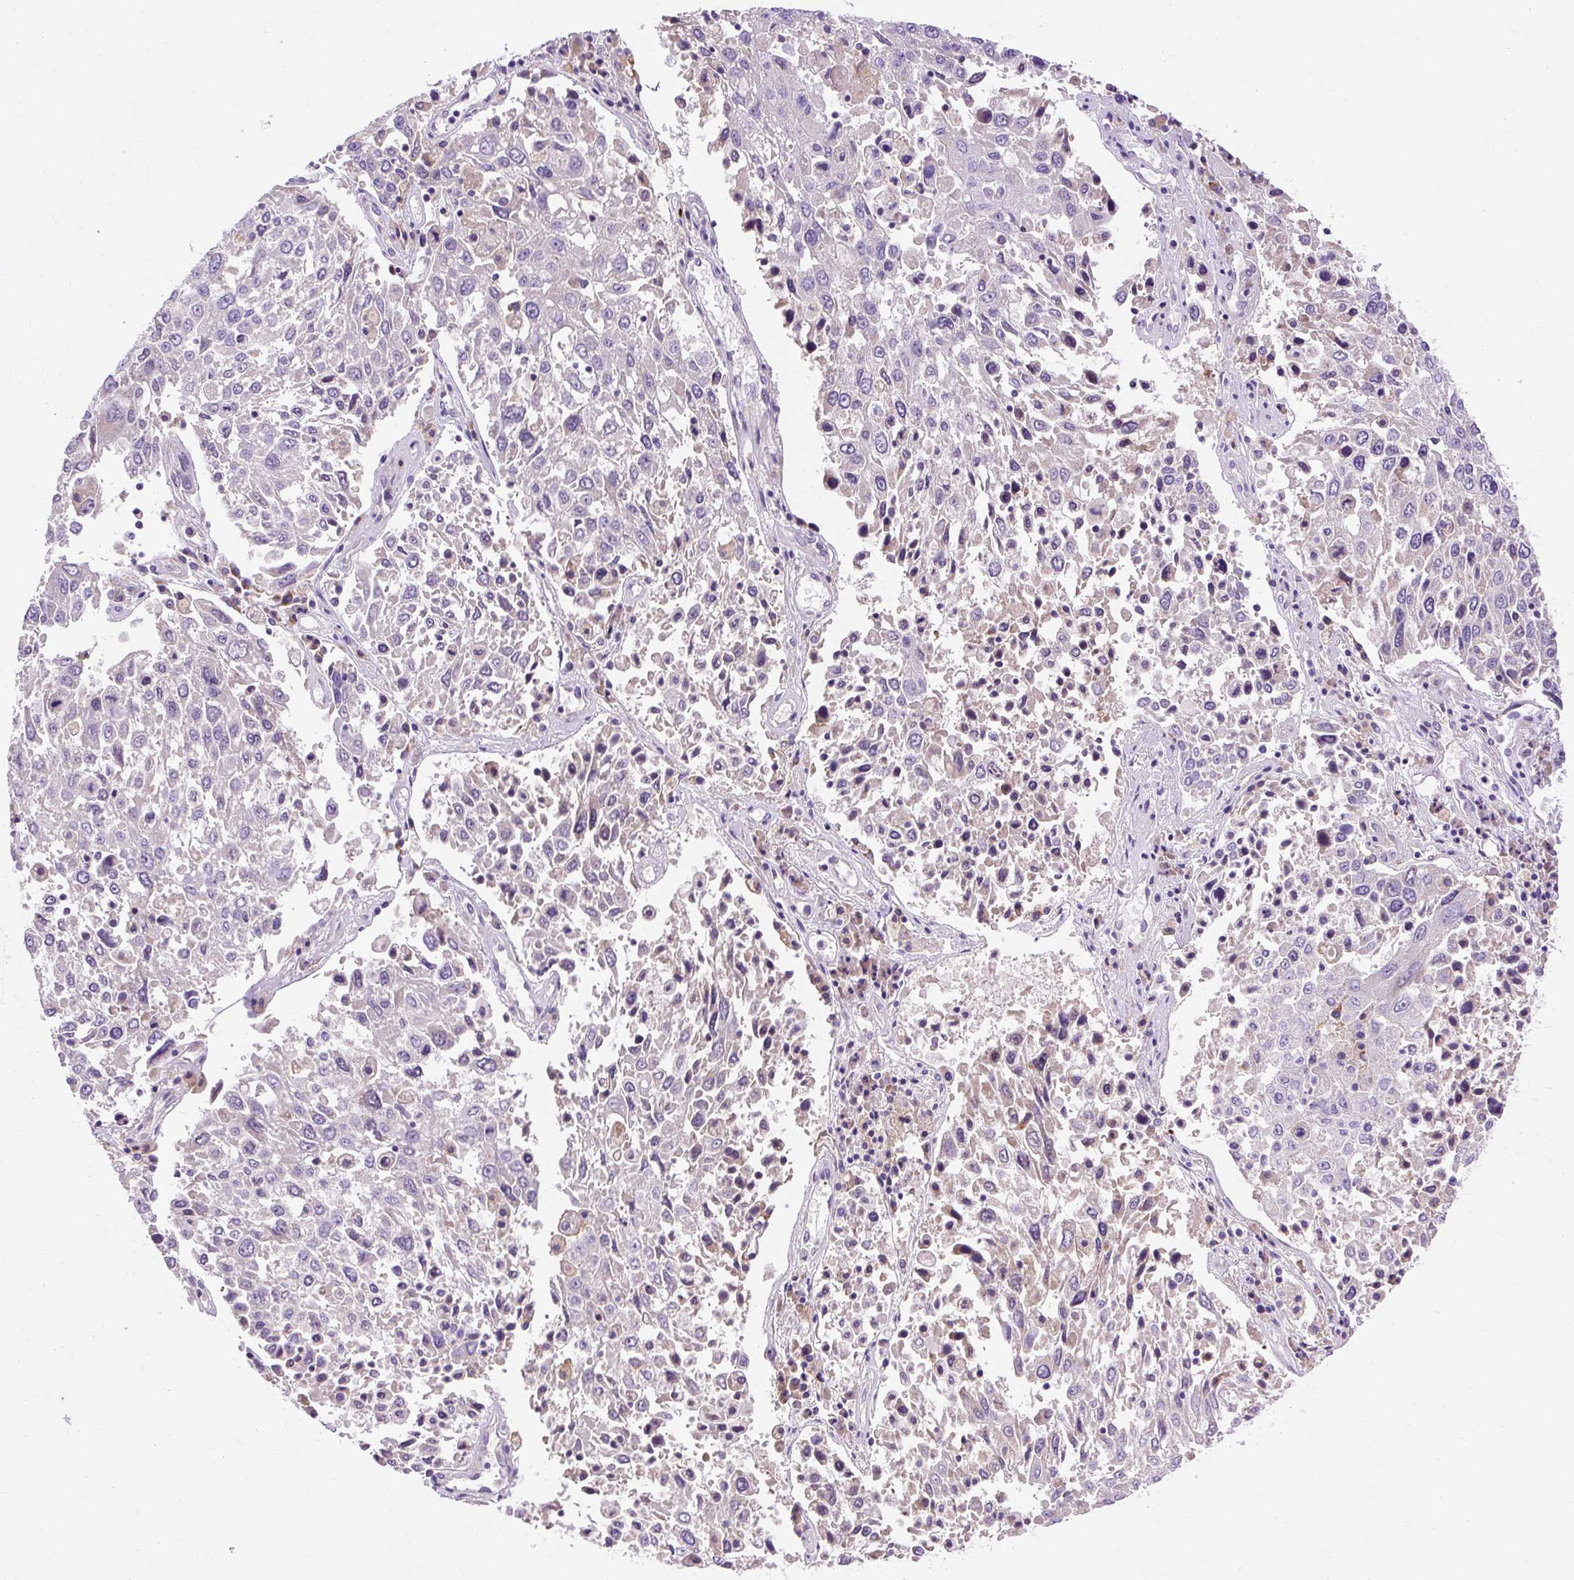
{"staining": {"intensity": "negative", "quantity": "none", "location": "none"}, "tissue": "lung cancer", "cell_type": "Tumor cells", "image_type": "cancer", "snomed": [{"axis": "morphology", "description": "Squamous cell carcinoma, NOS"}, {"axis": "topography", "description": "Lung"}], "caption": "DAB immunohistochemical staining of human squamous cell carcinoma (lung) exhibits no significant staining in tumor cells.", "gene": "OR4K15", "patient": {"sex": "male", "age": 65}}